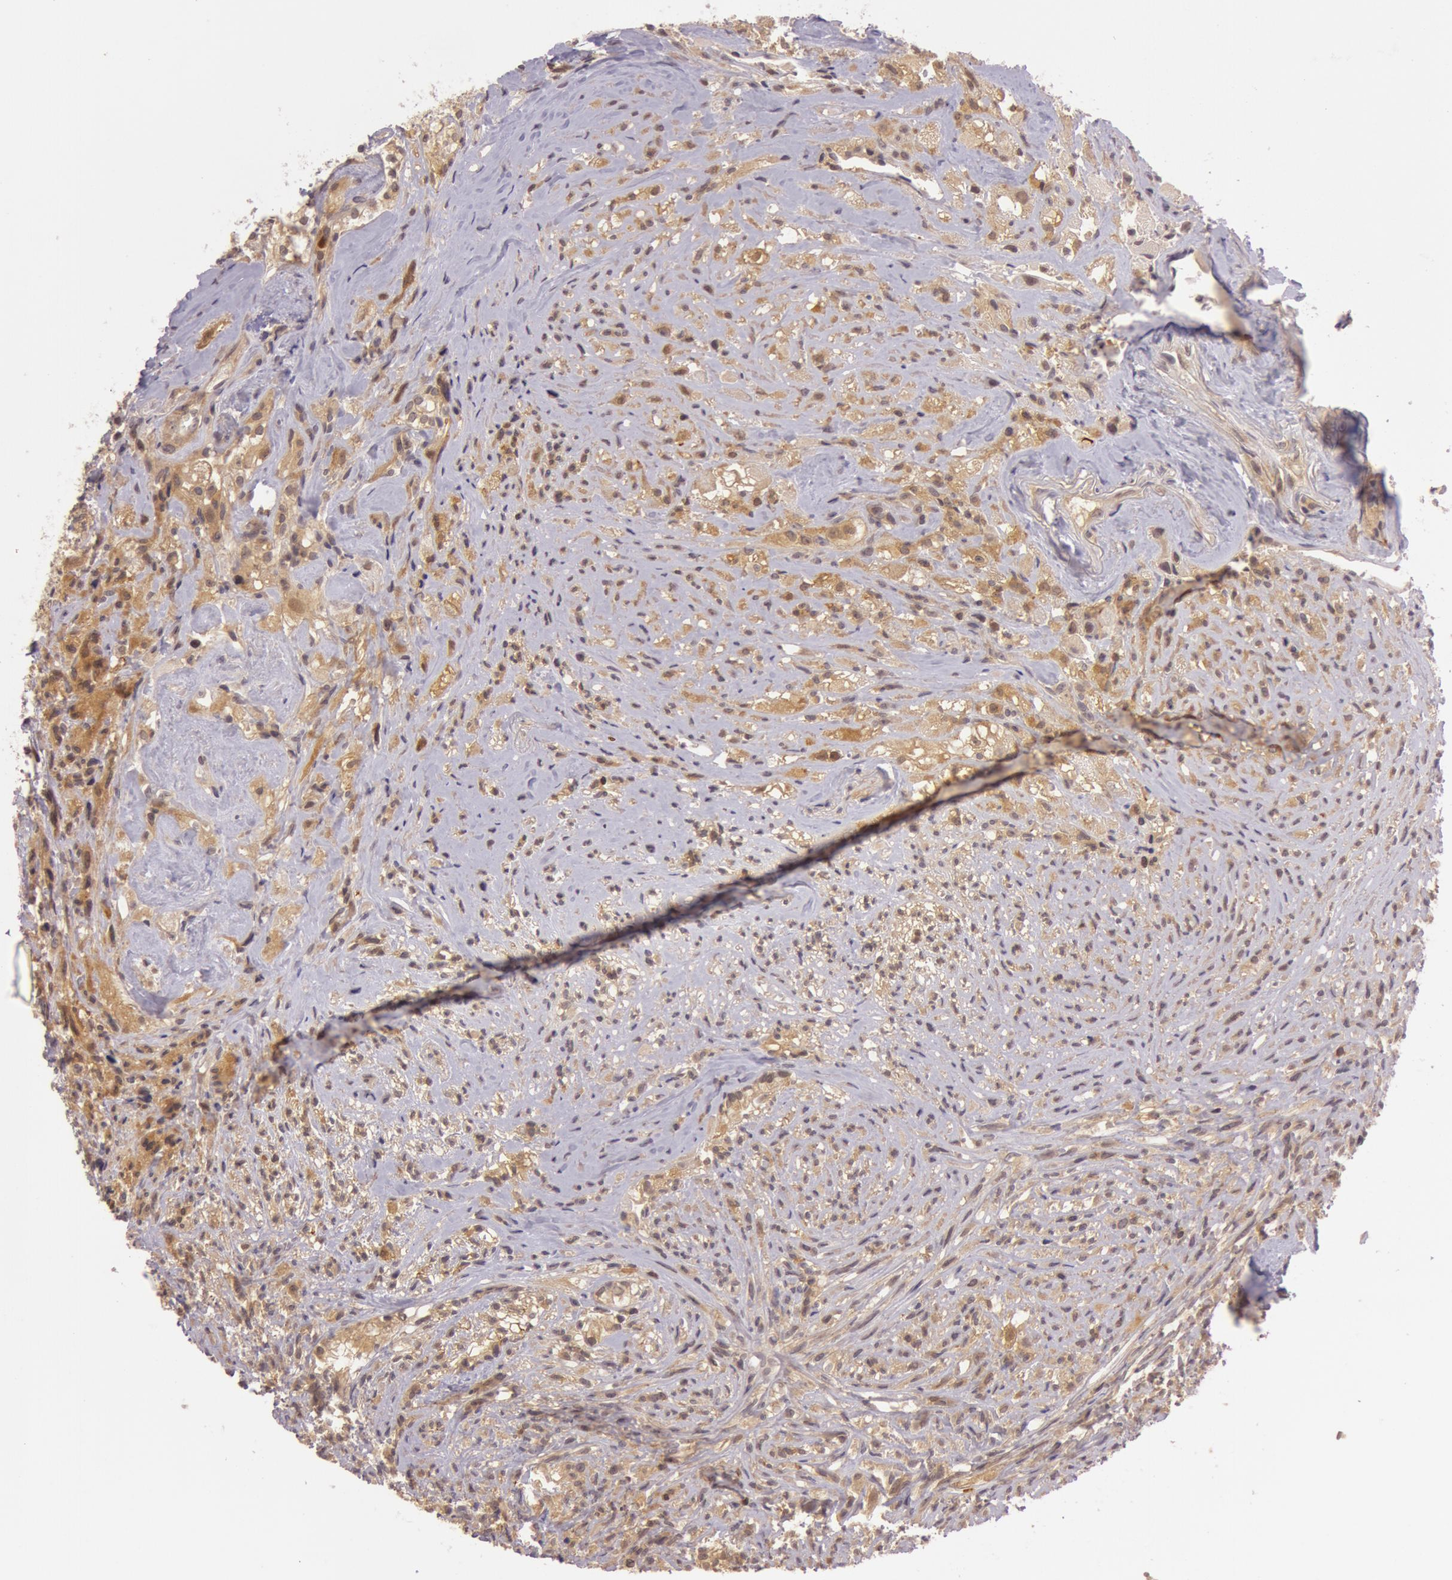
{"staining": {"intensity": "moderate", "quantity": ">75%", "location": "cytoplasmic/membranous"}, "tissue": "glioma", "cell_type": "Tumor cells", "image_type": "cancer", "snomed": [{"axis": "morphology", "description": "Glioma, malignant, High grade"}, {"axis": "topography", "description": "Brain"}], "caption": "Immunohistochemical staining of high-grade glioma (malignant) exhibits moderate cytoplasmic/membranous protein staining in approximately >75% of tumor cells.", "gene": "ATG2B", "patient": {"sex": "male", "age": 48}}